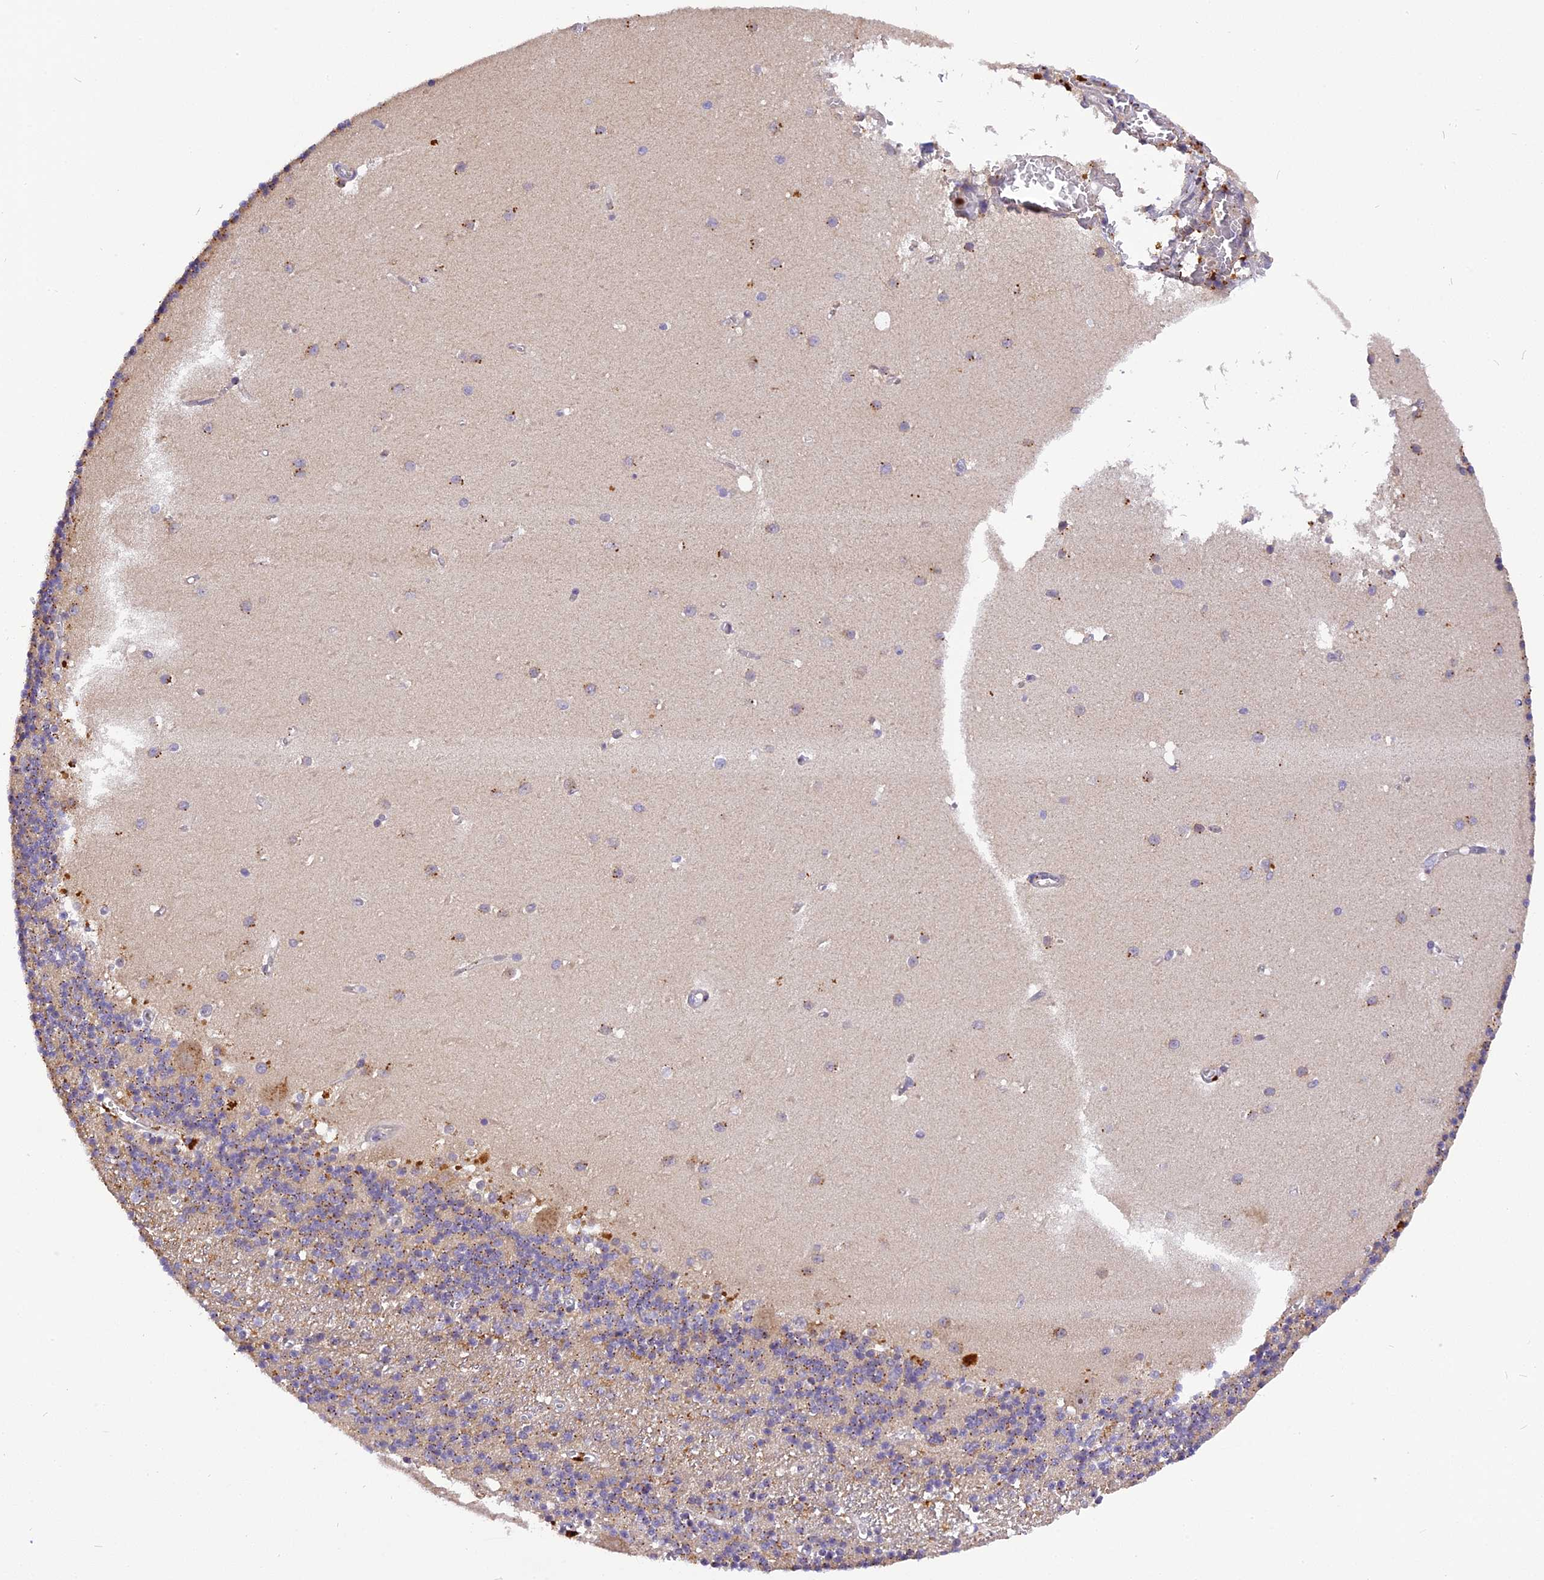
{"staining": {"intensity": "weak", "quantity": "25%-75%", "location": "cytoplasmic/membranous"}, "tissue": "cerebellum", "cell_type": "Cells in granular layer", "image_type": "normal", "snomed": [{"axis": "morphology", "description": "Normal tissue, NOS"}, {"axis": "topography", "description": "Cerebellum"}], "caption": "A low amount of weak cytoplasmic/membranous positivity is appreciated in approximately 25%-75% of cells in granular layer in normal cerebellum.", "gene": "FNIP2", "patient": {"sex": "male", "age": 54}}